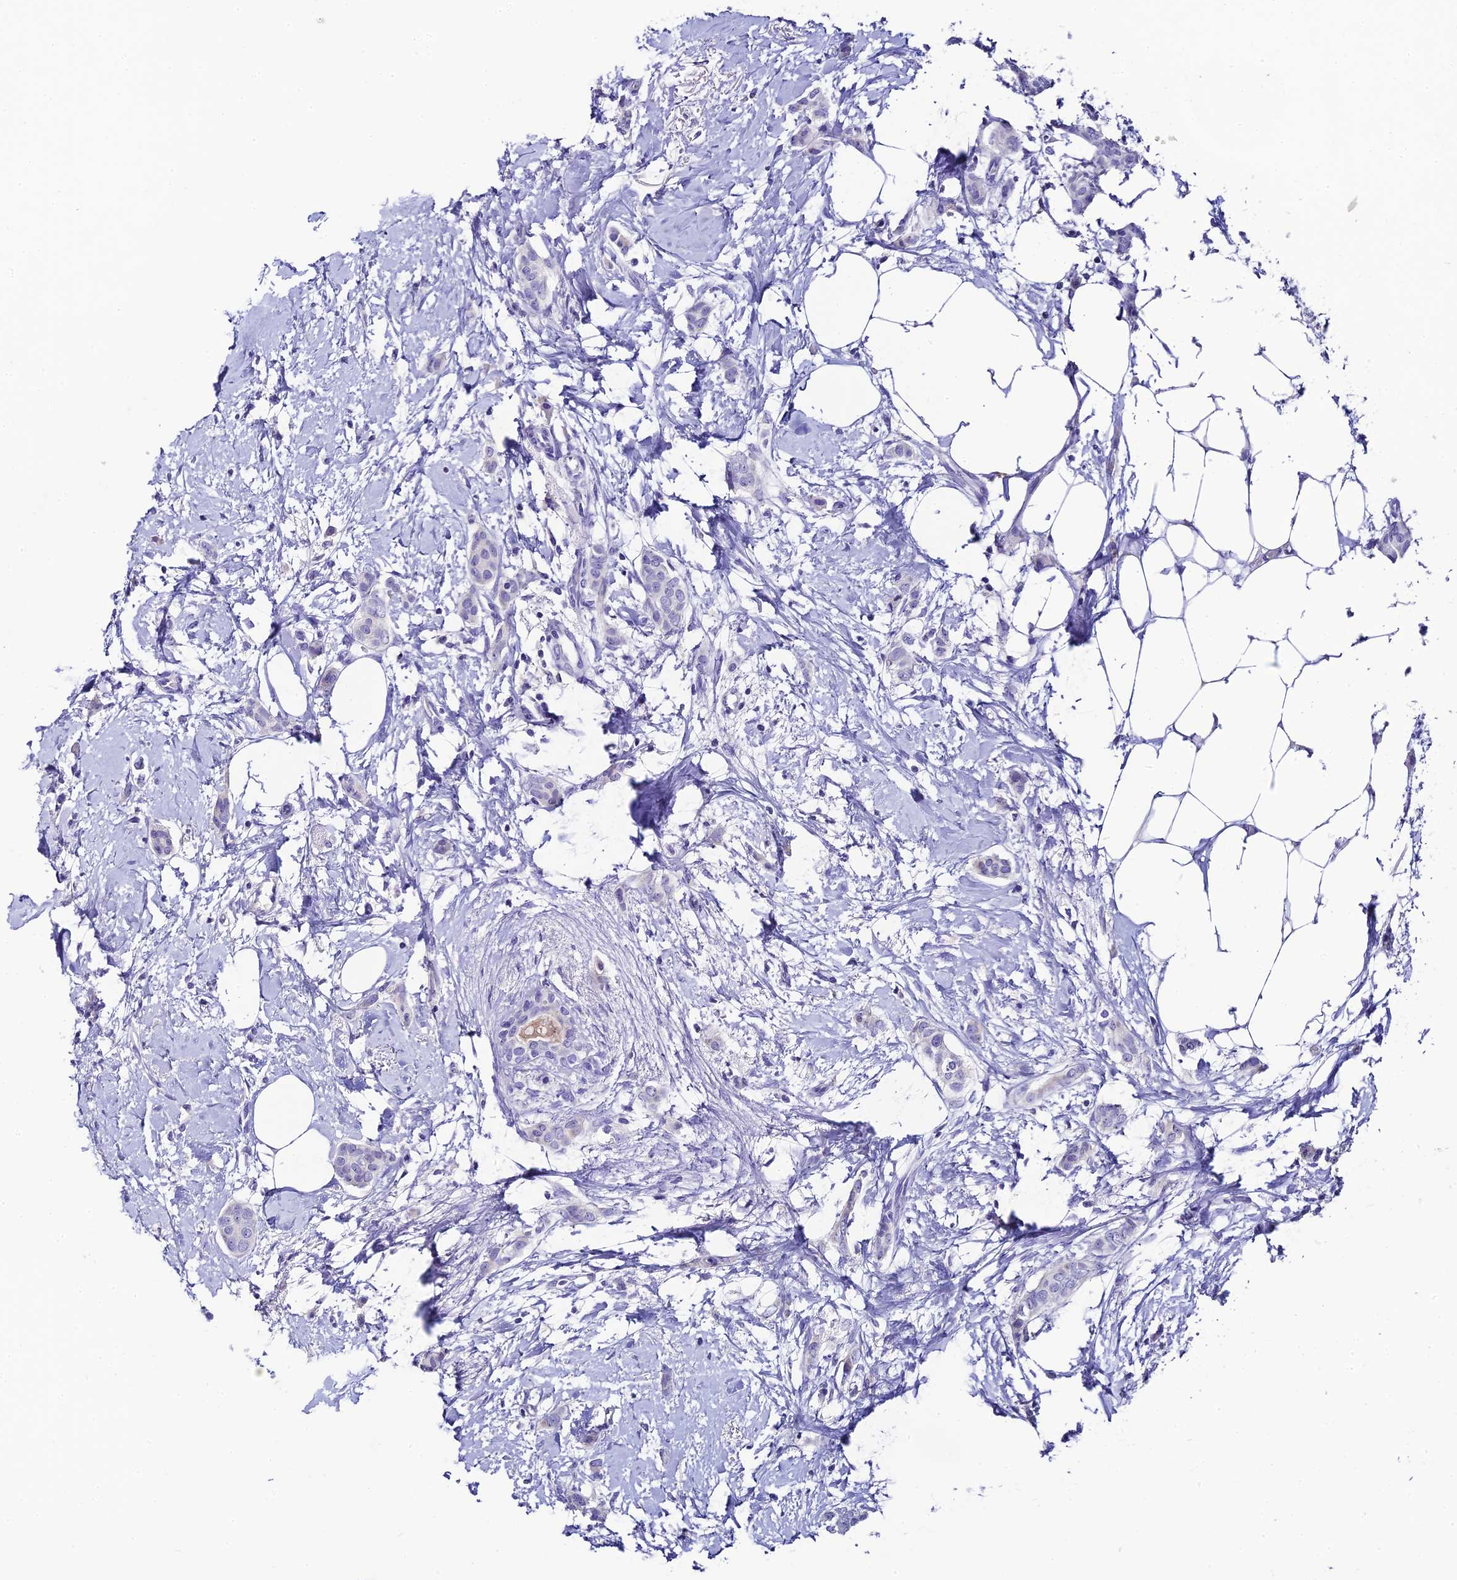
{"staining": {"intensity": "negative", "quantity": "none", "location": "none"}, "tissue": "breast cancer", "cell_type": "Tumor cells", "image_type": "cancer", "snomed": [{"axis": "morphology", "description": "Duct carcinoma"}, {"axis": "topography", "description": "Breast"}], "caption": "Intraductal carcinoma (breast) stained for a protein using IHC displays no positivity tumor cells.", "gene": "C12orf29", "patient": {"sex": "female", "age": 72}}